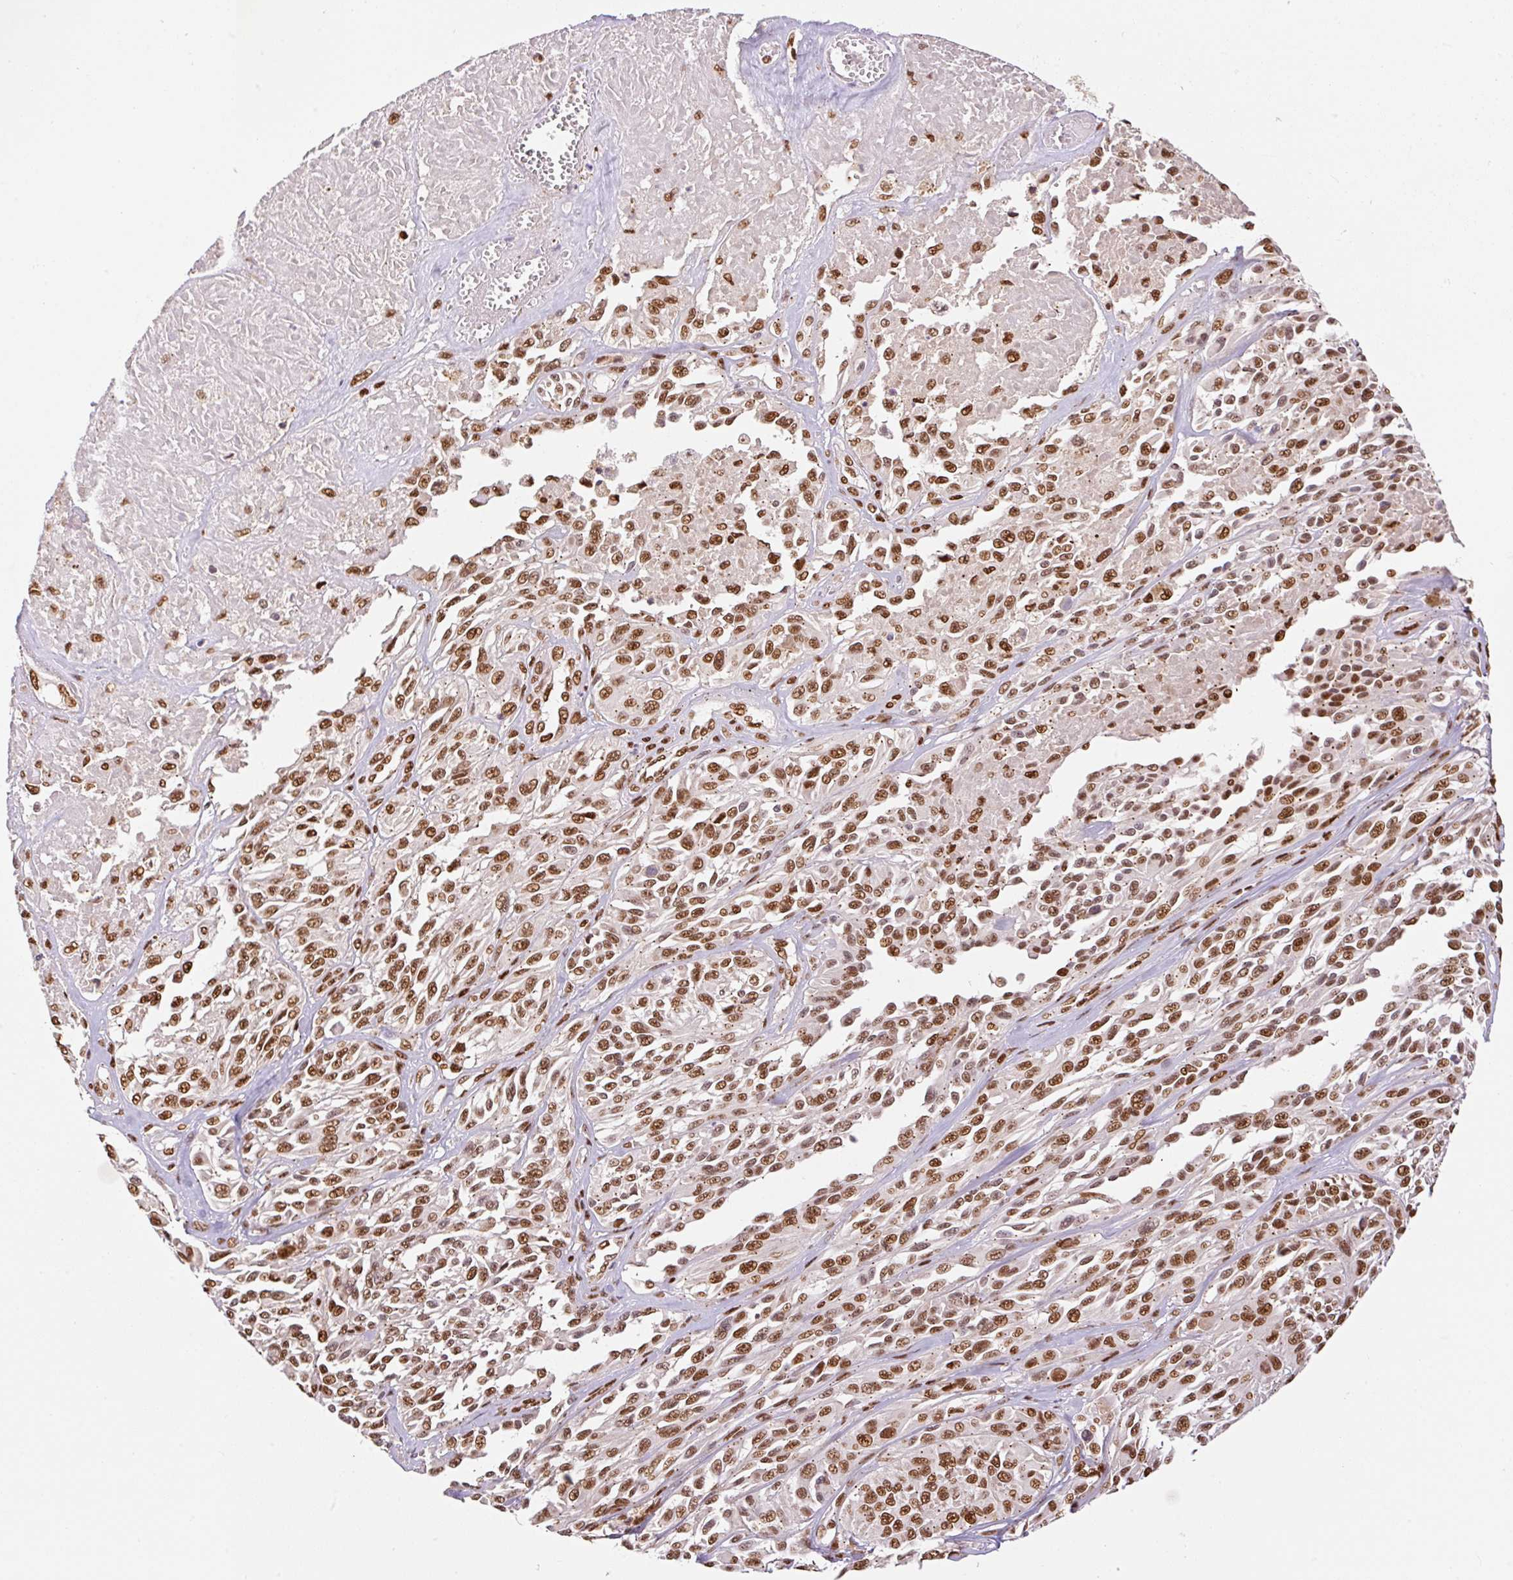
{"staining": {"intensity": "strong", "quantity": ">75%", "location": "nuclear"}, "tissue": "melanoma", "cell_type": "Tumor cells", "image_type": "cancer", "snomed": [{"axis": "morphology", "description": "Malignant melanoma, NOS"}, {"axis": "topography", "description": "Skin"}], "caption": "Malignant melanoma stained for a protein (brown) exhibits strong nuclear positive expression in approximately >75% of tumor cells.", "gene": "GPR139", "patient": {"sex": "male", "age": 94}}